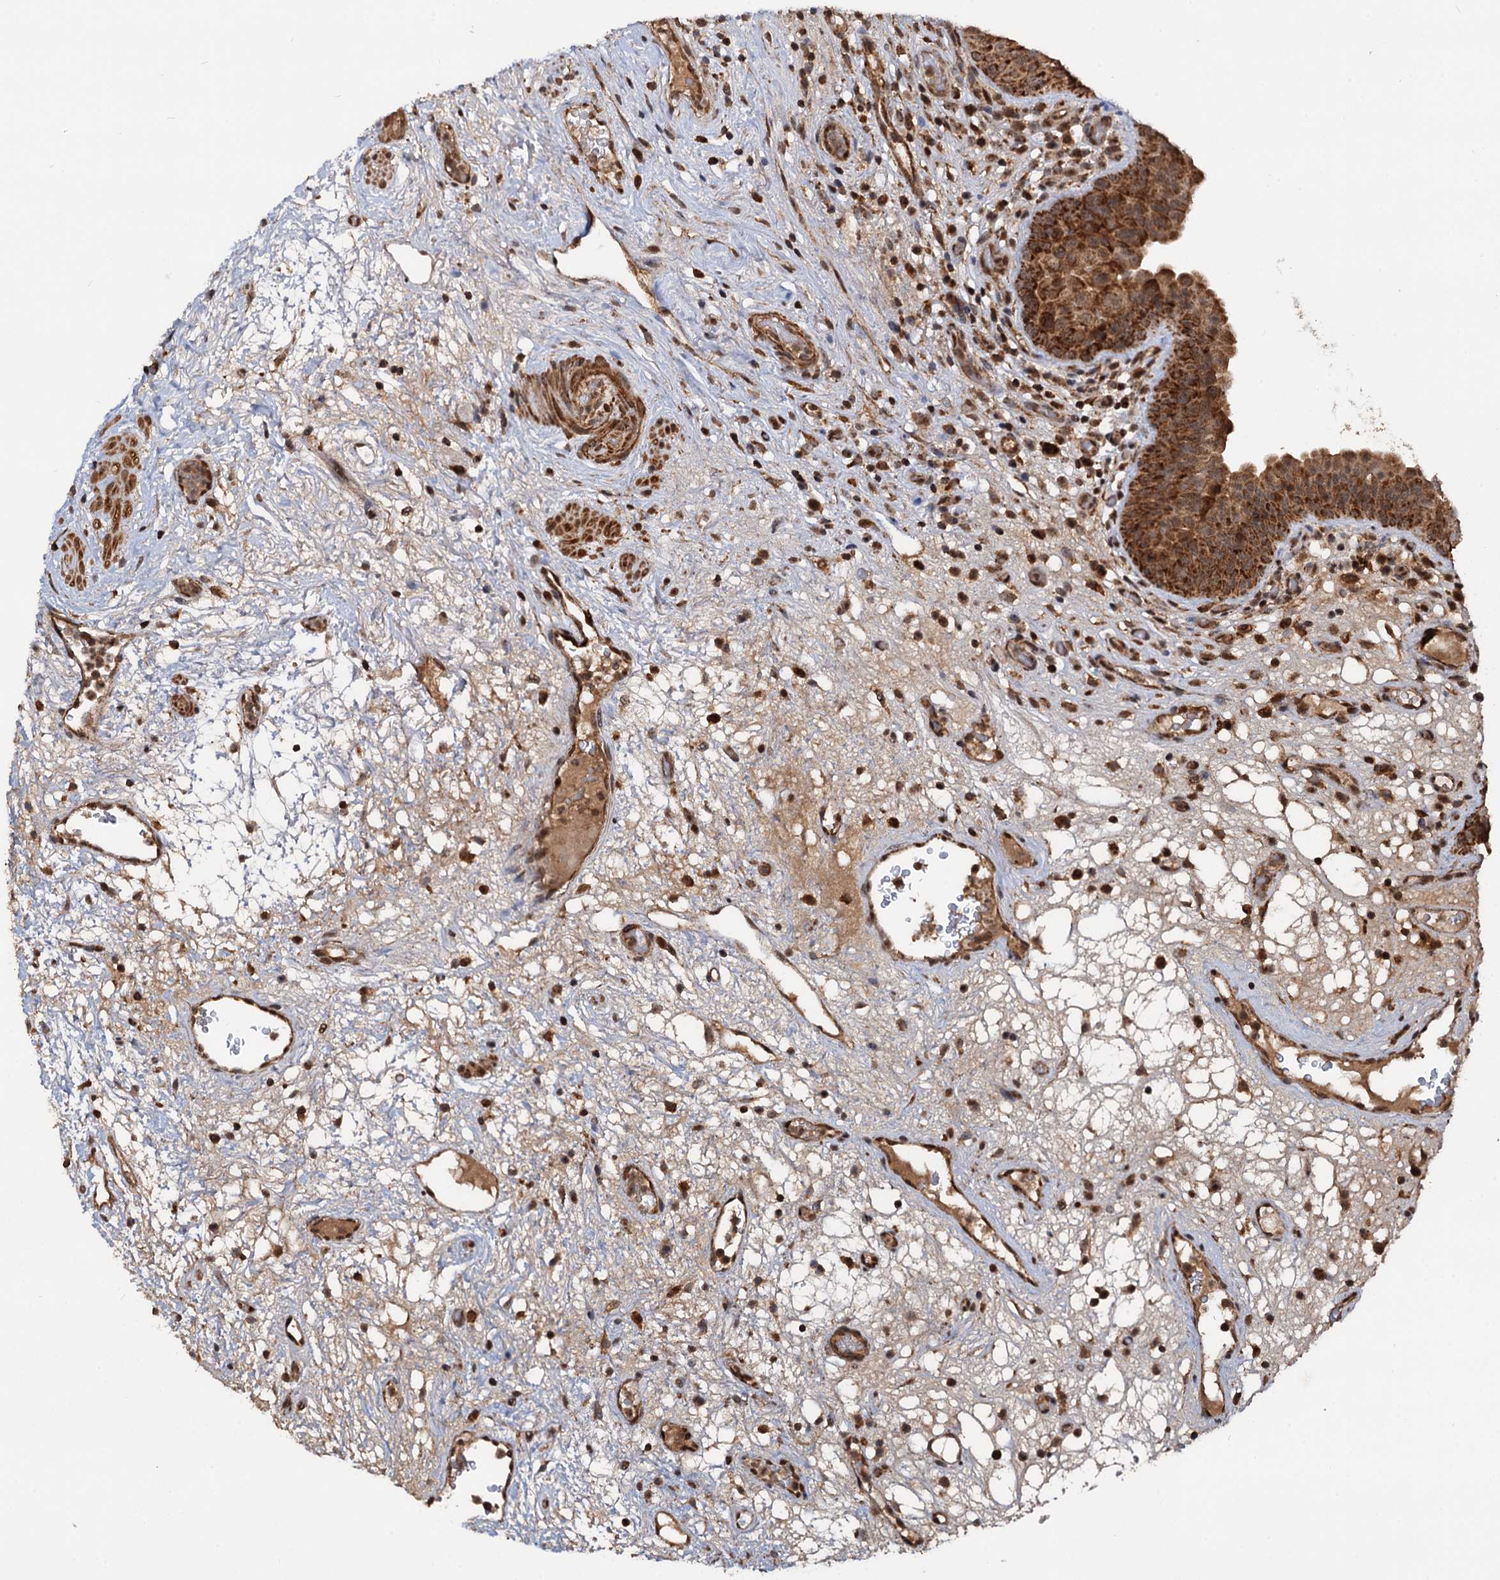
{"staining": {"intensity": "strong", "quantity": ">75%", "location": "cytoplasmic/membranous"}, "tissue": "urinary bladder", "cell_type": "Urothelial cells", "image_type": "normal", "snomed": [{"axis": "morphology", "description": "Normal tissue, NOS"}, {"axis": "topography", "description": "Urinary bladder"}], "caption": "Immunohistochemistry (IHC) of normal human urinary bladder demonstrates high levels of strong cytoplasmic/membranous expression in approximately >75% of urothelial cells.", "gene": "CEP76", "patient": {"sex": "male", "age": 71}}